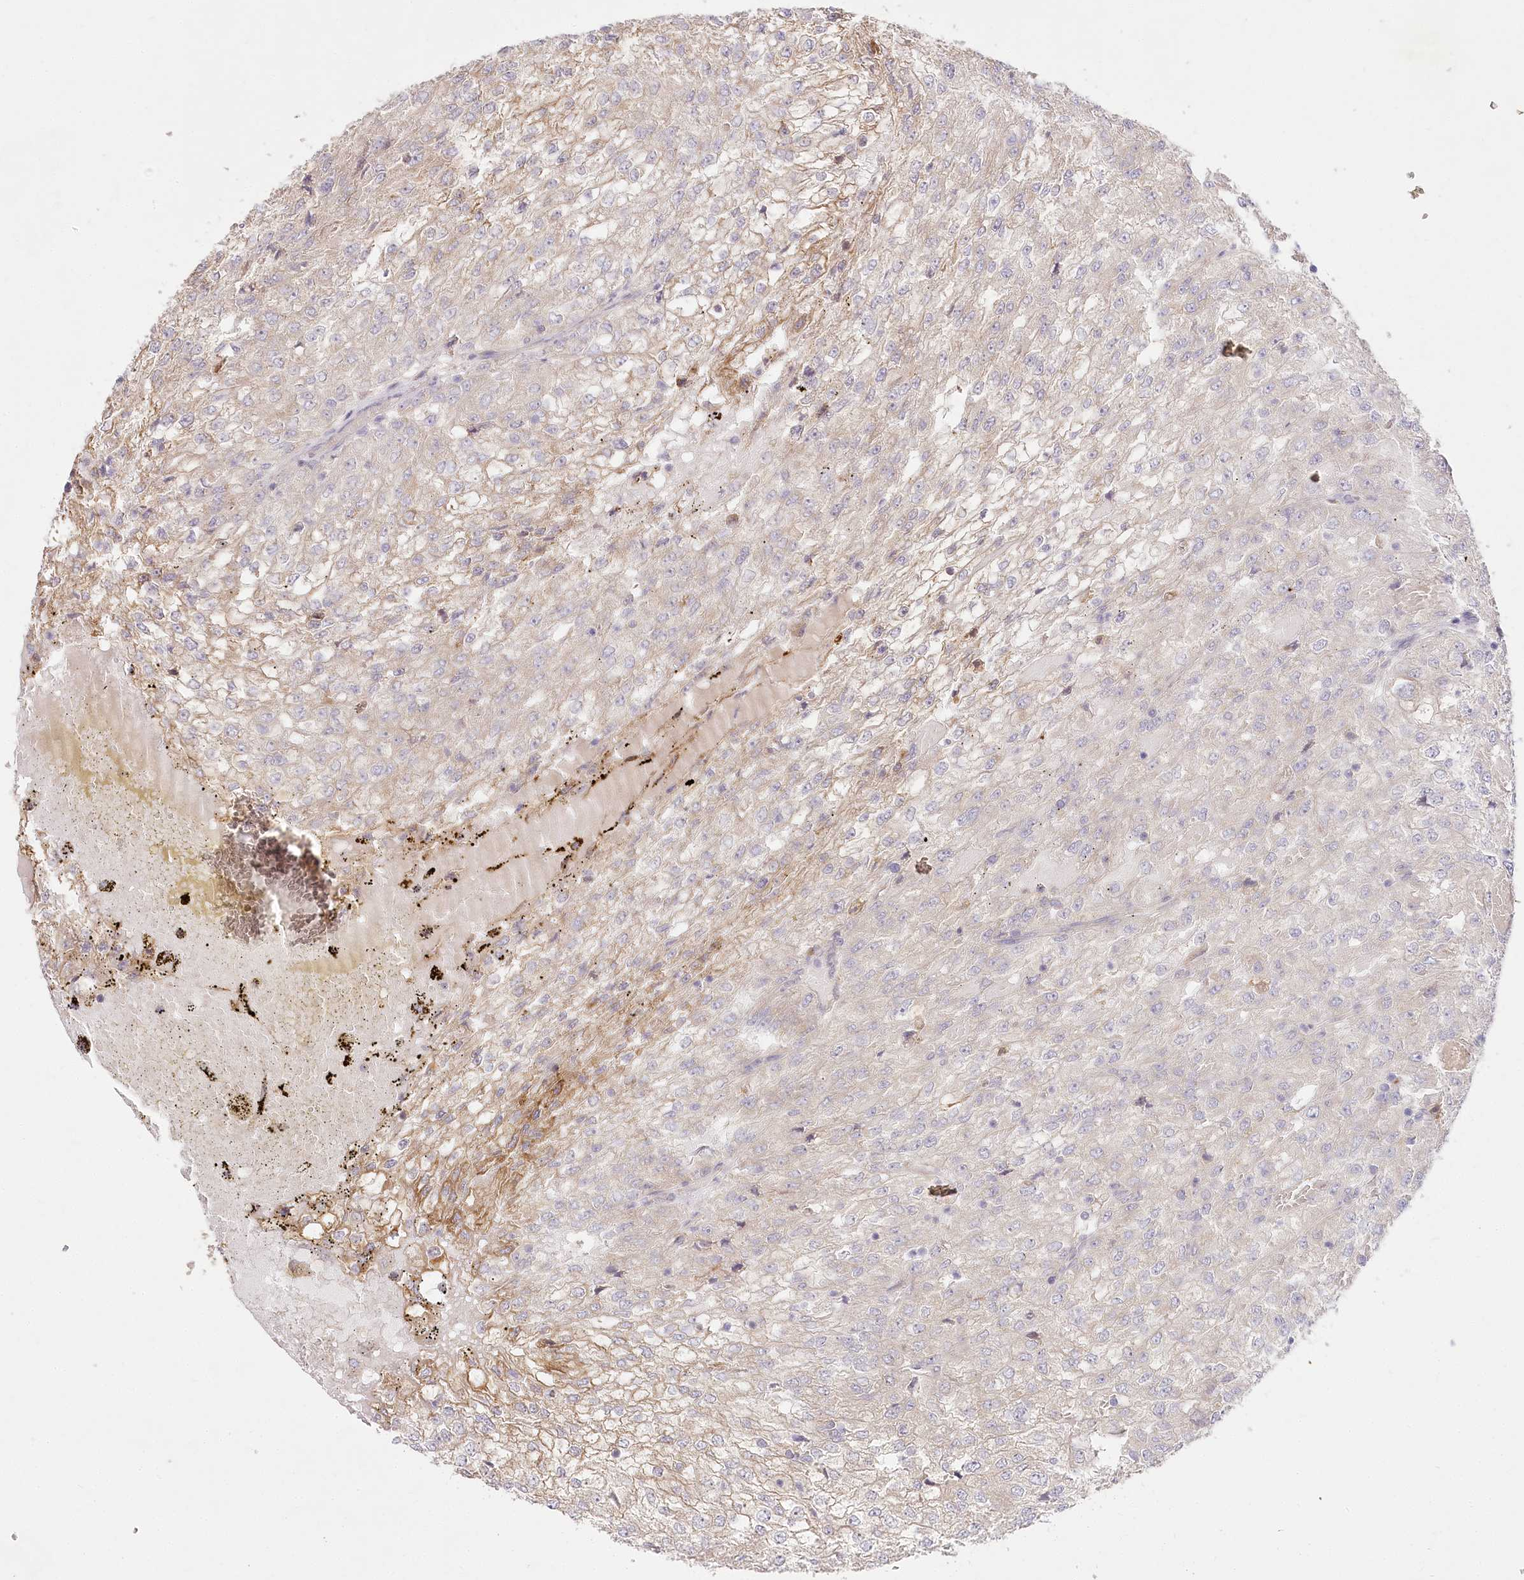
{"staining": {"intensity": "negative", "quantity": "none", "location": "none"}, "tissue": "renal cancer", "cell_type": "Tumor cells", "image_type": "cancer", "snomed": [{"axis": "morphology", "description": "Adenocarcinoma, NOS"}, {"axis": "topography", "description": "Kidney"}], "caption": "Tumor cells show no significant protein staining in adenocarcinoma (renal).", "gene": "PYROXD1", "patient": {"sex": "female", "age": 54}}